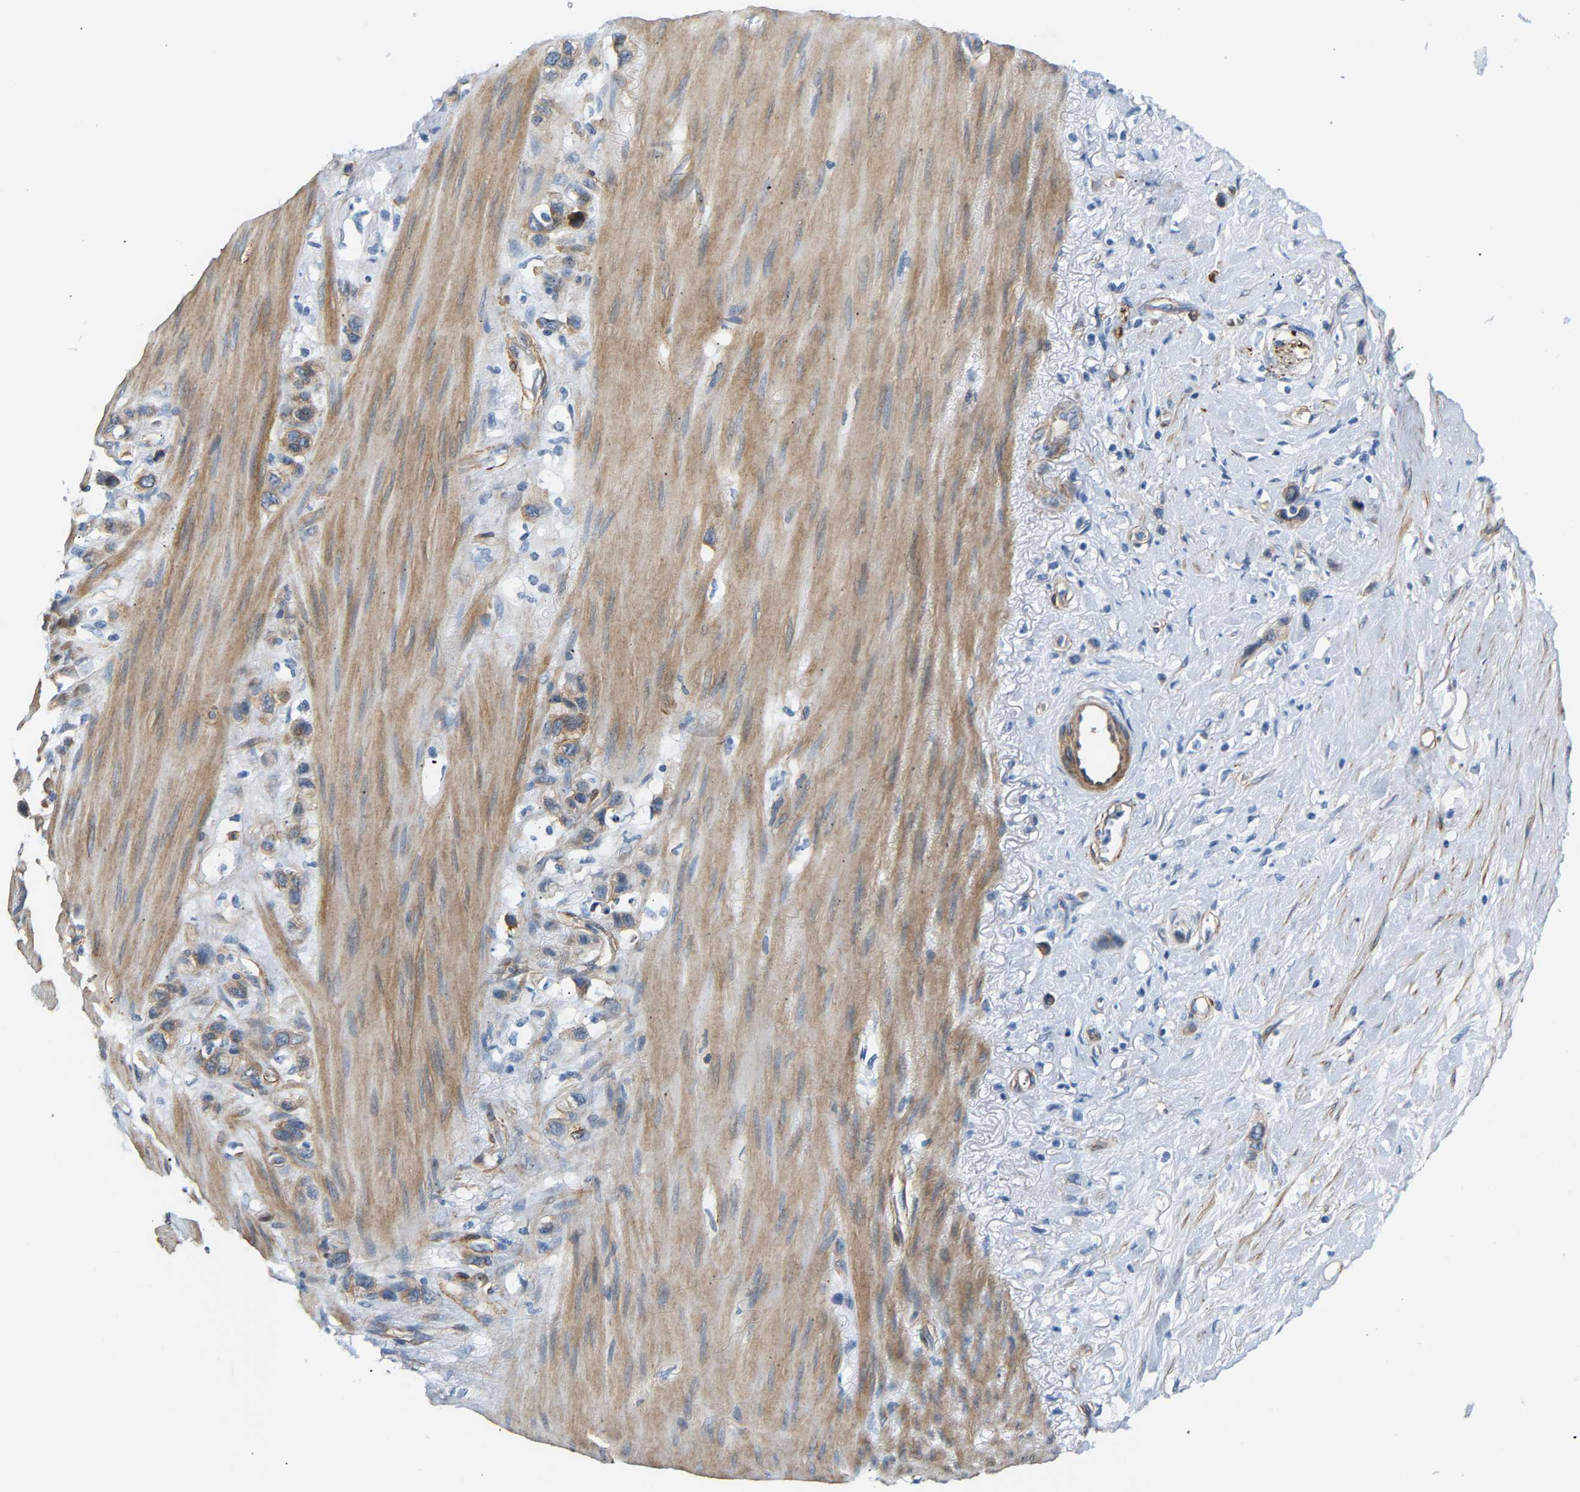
{"staining": {"intensity": "moderate", "quantity": "<25%", "location": "cytoplasmic/membranous"}, "tissue": "stomach cancer", "cell_type": "Tumor cells", "image_type": "cancer", "snomed": [{"axis": "morphology", "description": "Normal tissue, NOS"}, {"axis": "morphology", "description": "Adenocarcinoma, NOS"}, {"axis": "morphology", "description": "Adenocarcinoma, High grade"}, {"axis": "topography", "description": "Stomach, upper"}, {"axis": "topography", "description": "Stomach"}], "caption": "The immunohistochemical stain shows moderate cytoplasmic/membranous positivity in tumor cells of stomach adenocarcinoma tissue. Nuclei are stained in blue.", "gene": "PAWR", "patient": {"sex": "female", "age": 65}}